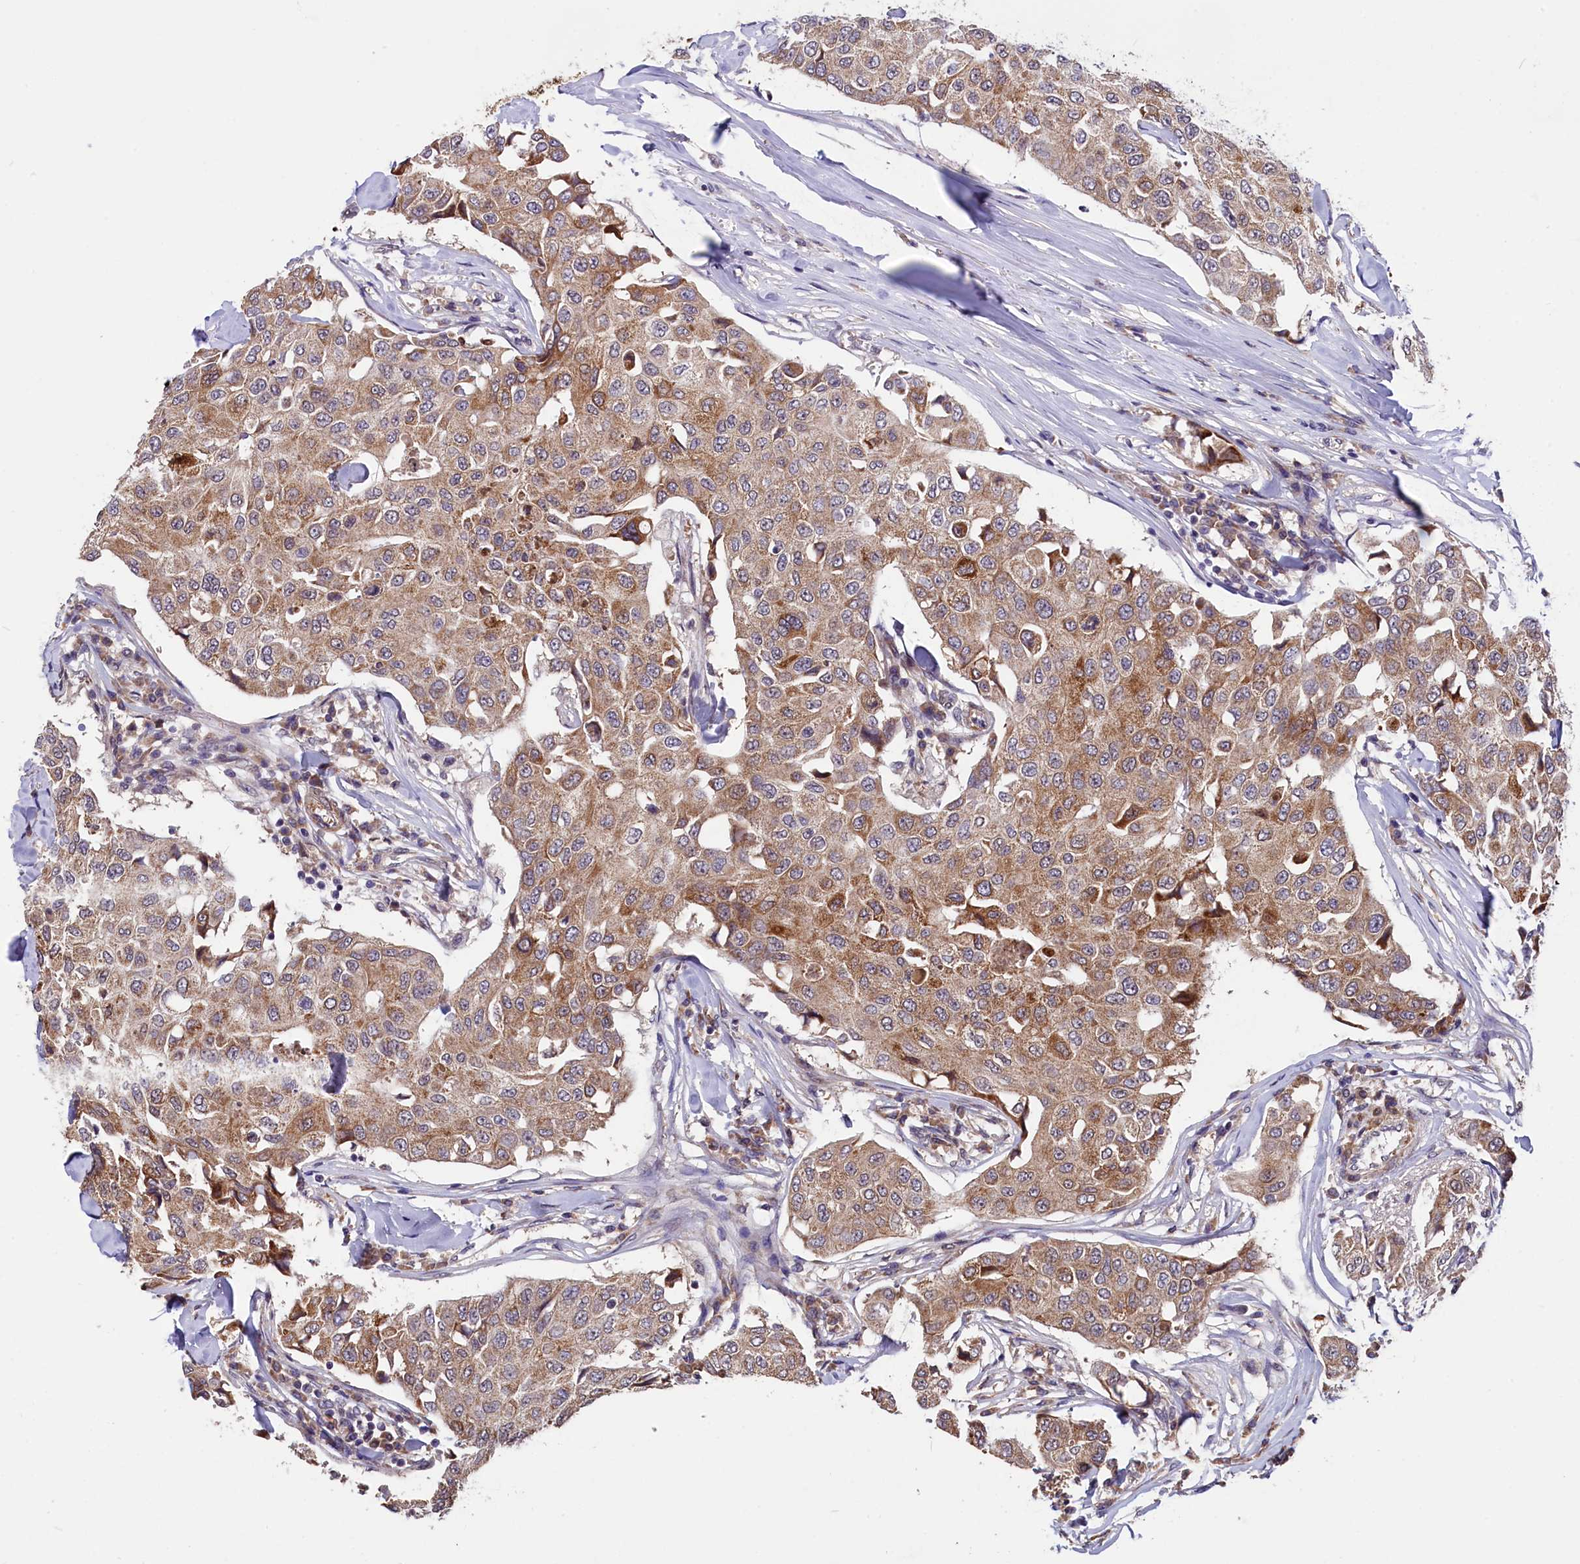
{"staining": {"intensity": "moderate", "quantity": ">75%", "location": "cytoplasmic/membranous"}, "tissue": "breast cancer", "cell_type": "Tumor cells", "image_type": "cancer", "snomed": [{"axis": "morphology", "description": "Duct carcinoma"}, {"axis": "topography", "description": "Breast"}], "caption": "Immunohistochemical staining of human intraductal carcinoma (breast) demonstrates medium levels of moderate cytoplasmic/membranous positivity in about >75% of tumor cells. (Stains: DAB (3,3'-diaminobenzidine) in brown, nuclei in blue, Microscopy: brightfield microscopy at high magnification).", "gene": "SLC39A6", "patient": {"sex": "female", "age": 80}}